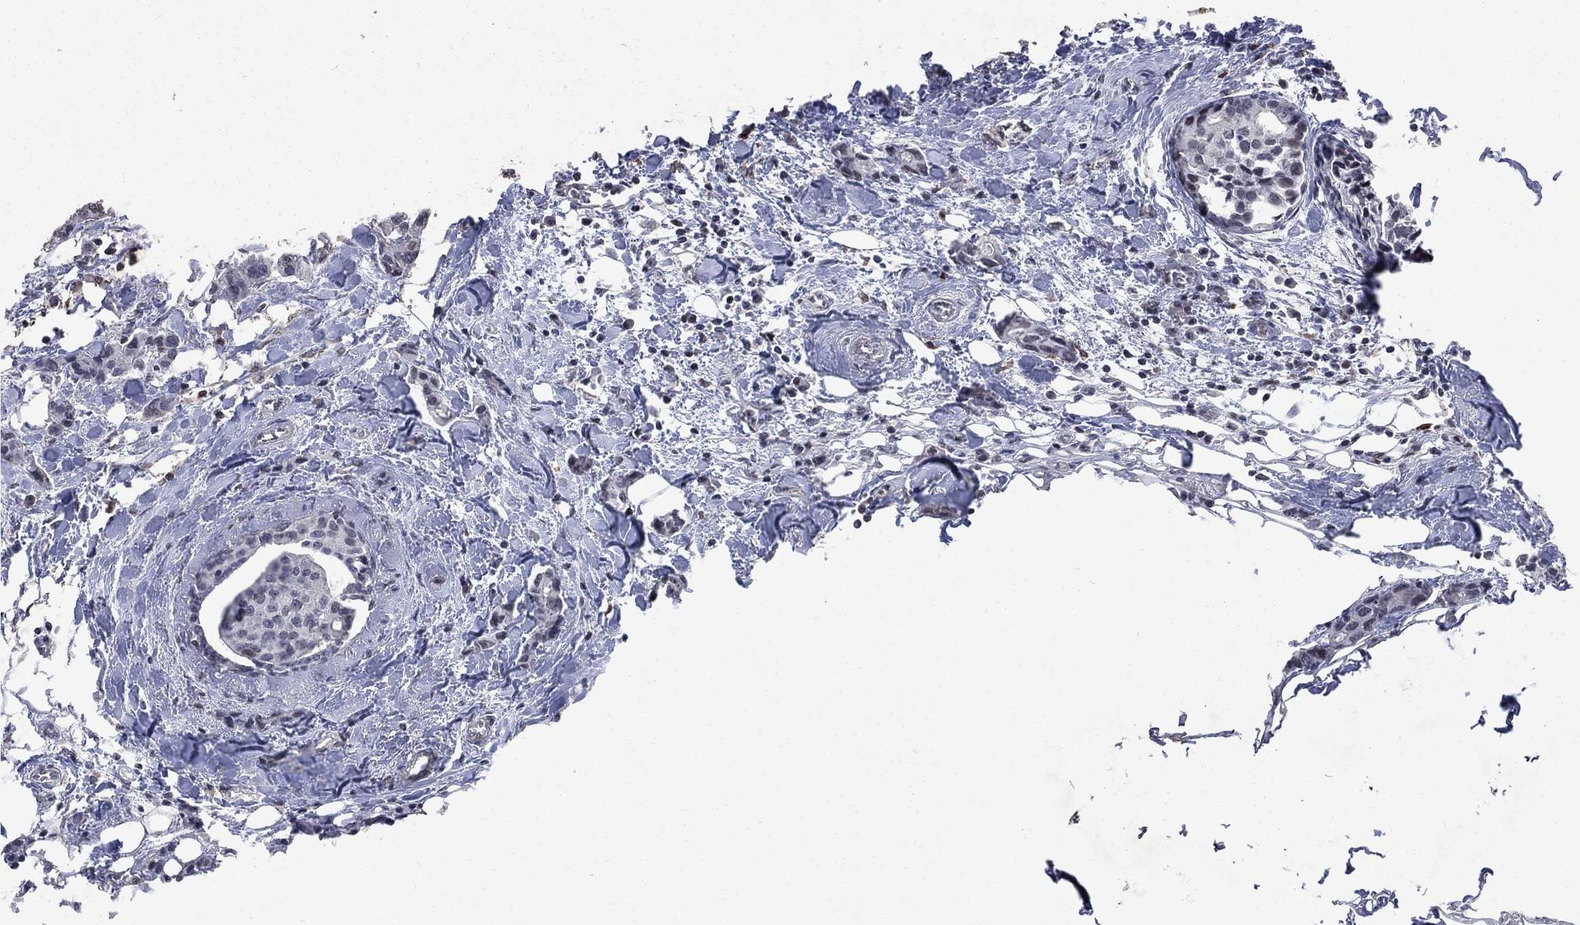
{"staining": {"intensity": "negative", "quantity": "none", "location": "none"}, "tissue": "breast cancer", "cell_type": "Tumor cells", "image_type": "cancer", "snomed": [{"axis": "morphology", "description": "Duct carcinoma"}, {"axis": "topography", "description": "Breast"}], "caption": "This is an IHC image of human breast cancer. There is no expression in tumor cells.", "gene": "HCFC1", "patient": {"sex": "female", "age": 83}}